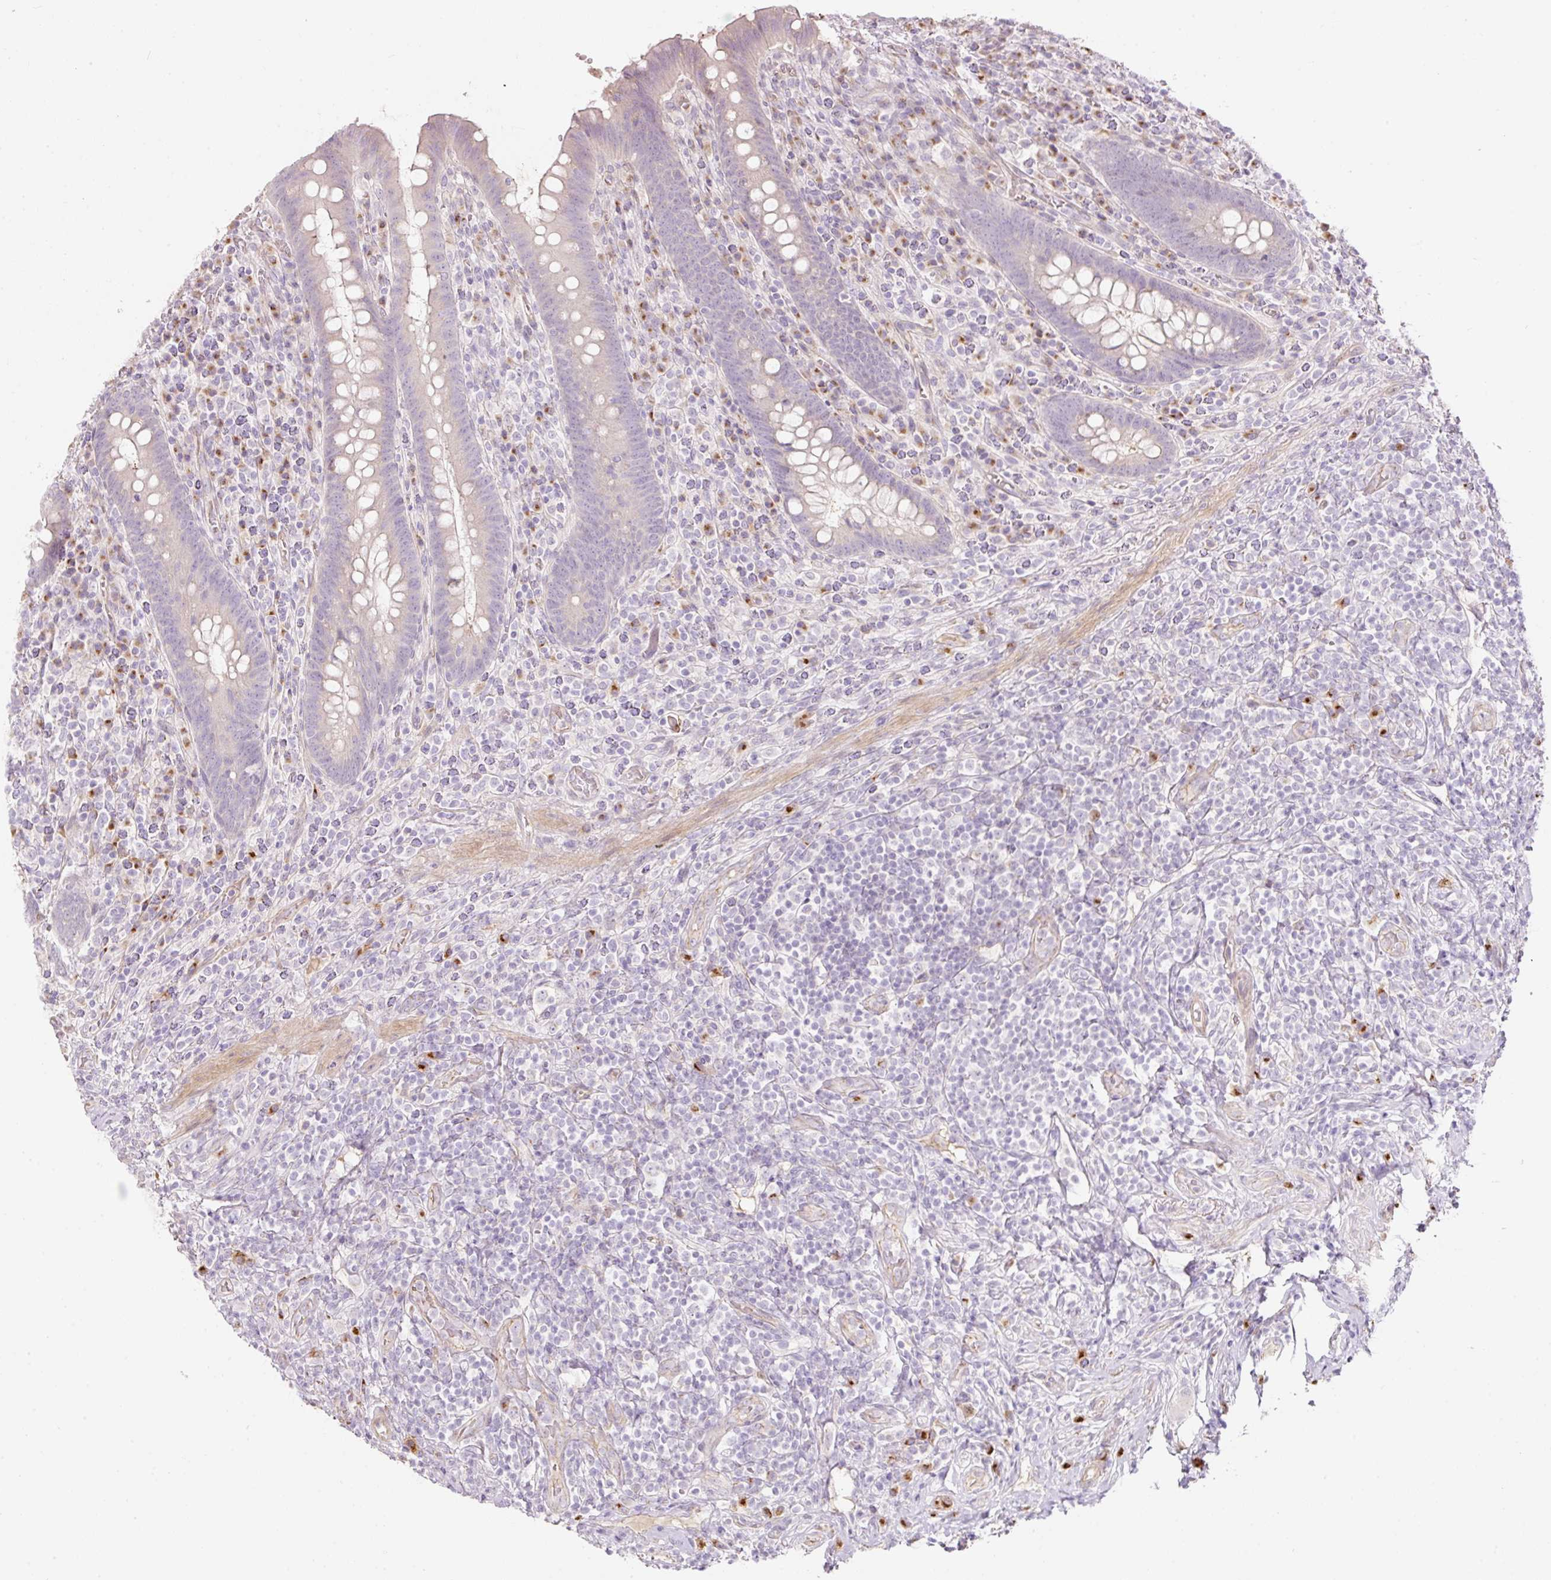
{"staining": {"intensity": "negative", "quantity": "none", "location": "none"}, "tissue": "appendix", "cell_type": "Glandular cells", "image_type": "normal", "snomed": [{"axis": "morphology", "description": "Normal tissue, NOS"}, {"axis": "topography", "description": "Appendix"}], "caption": "Unremarkable appendix was stained to show a protein in brown. There is no significant positivity in glandular cells.", "gene": "NBPF11", "patient": {"sex": "female", "age": 43}}